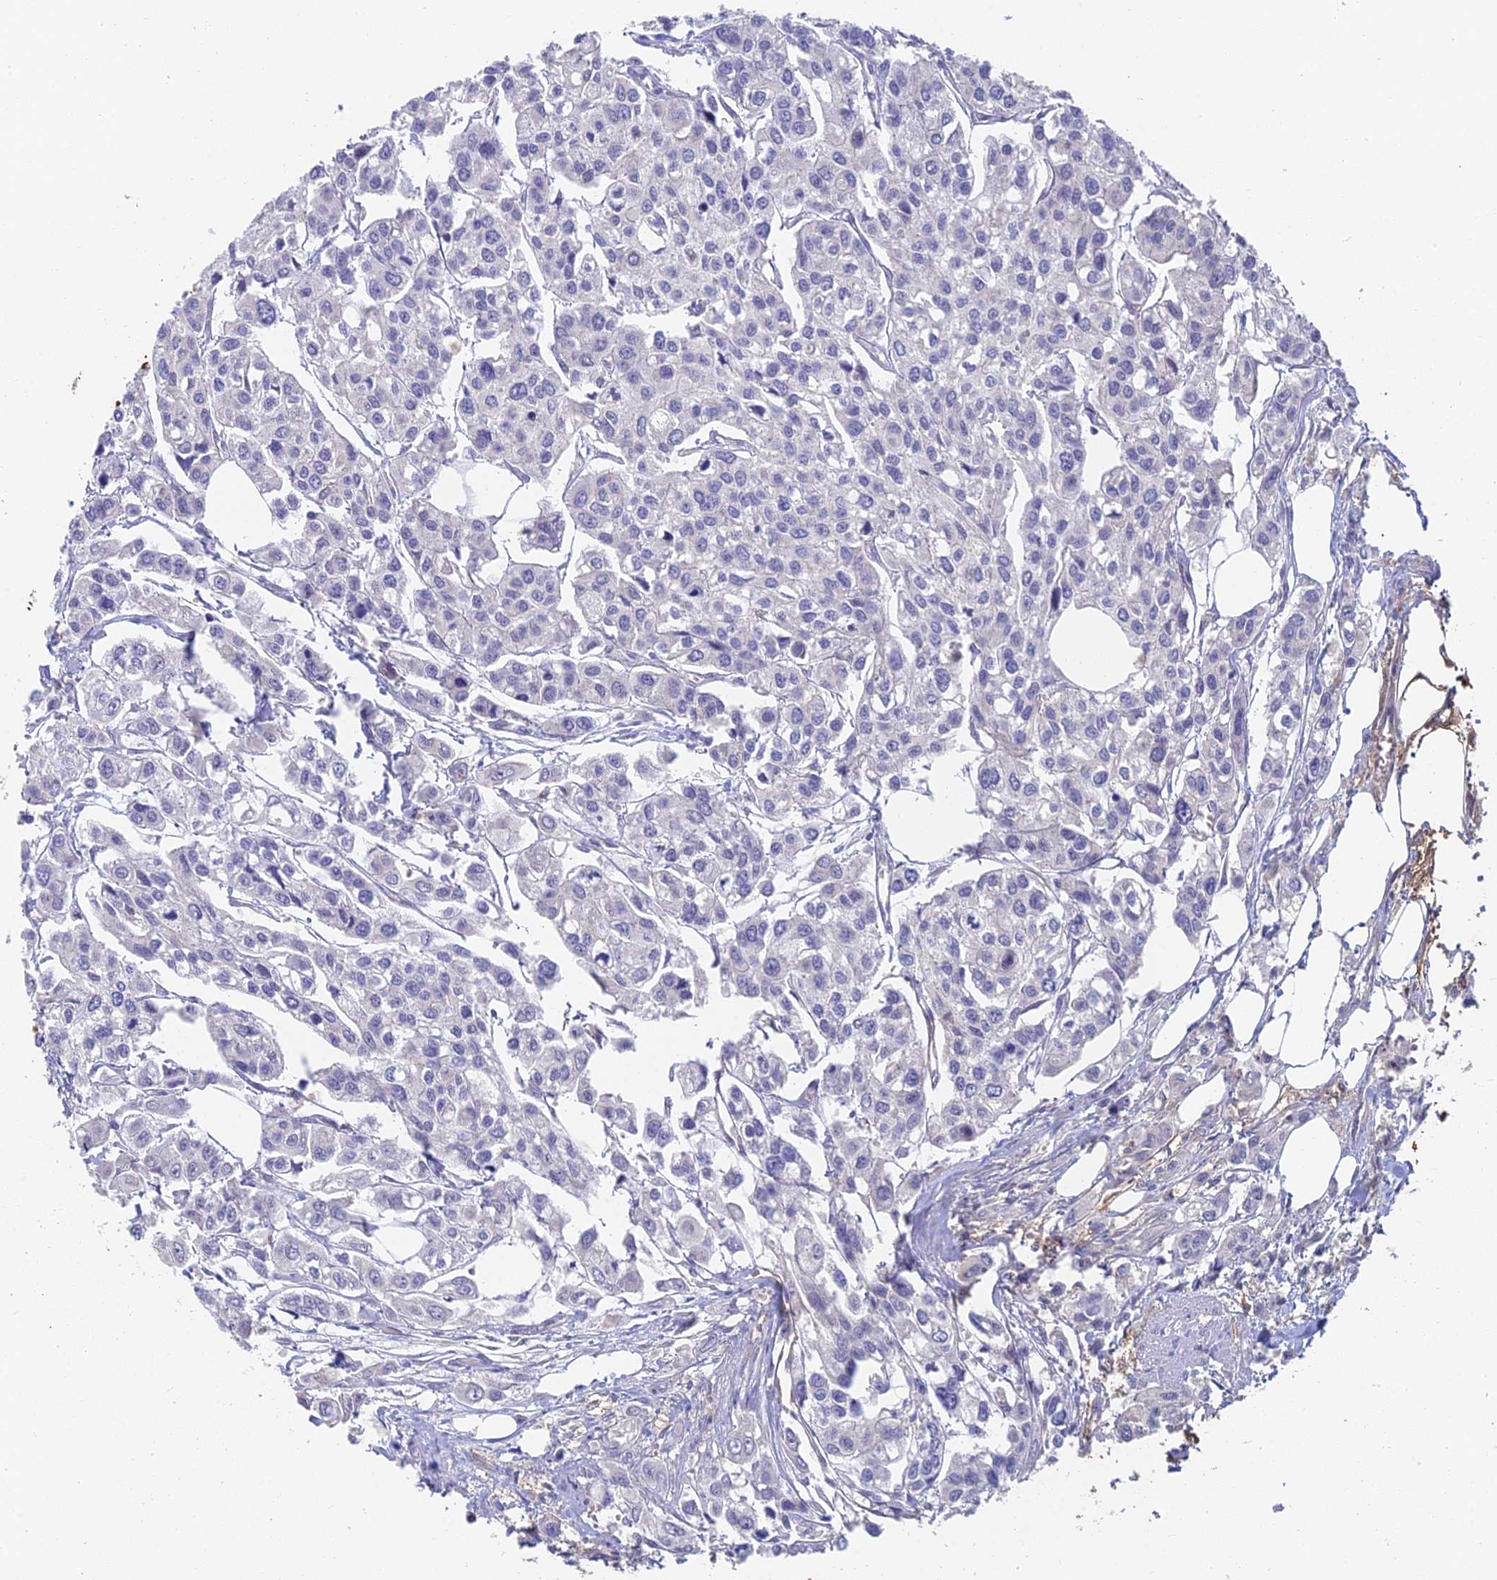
{"staining": {"intensity": "negative", "quantity": "none", "location": "none"}, "tissue": "urothelial cancer", "cell_type": "Tumor cells", "image_type": "cancer", "snomed": [{"axis": "morphology", "description": "Urothelial carcinoma, High grade"}, {"axis": "topography", "description": "Urinary bladder"}], "caption": "A high-resolution histopathology image shows IHC staining of urothelial carcinoma (high-grade), which displays no significant expression in tumor cells.", "gene": "ADAMTS13", "patient": {"sex": "male", "age": 67}}